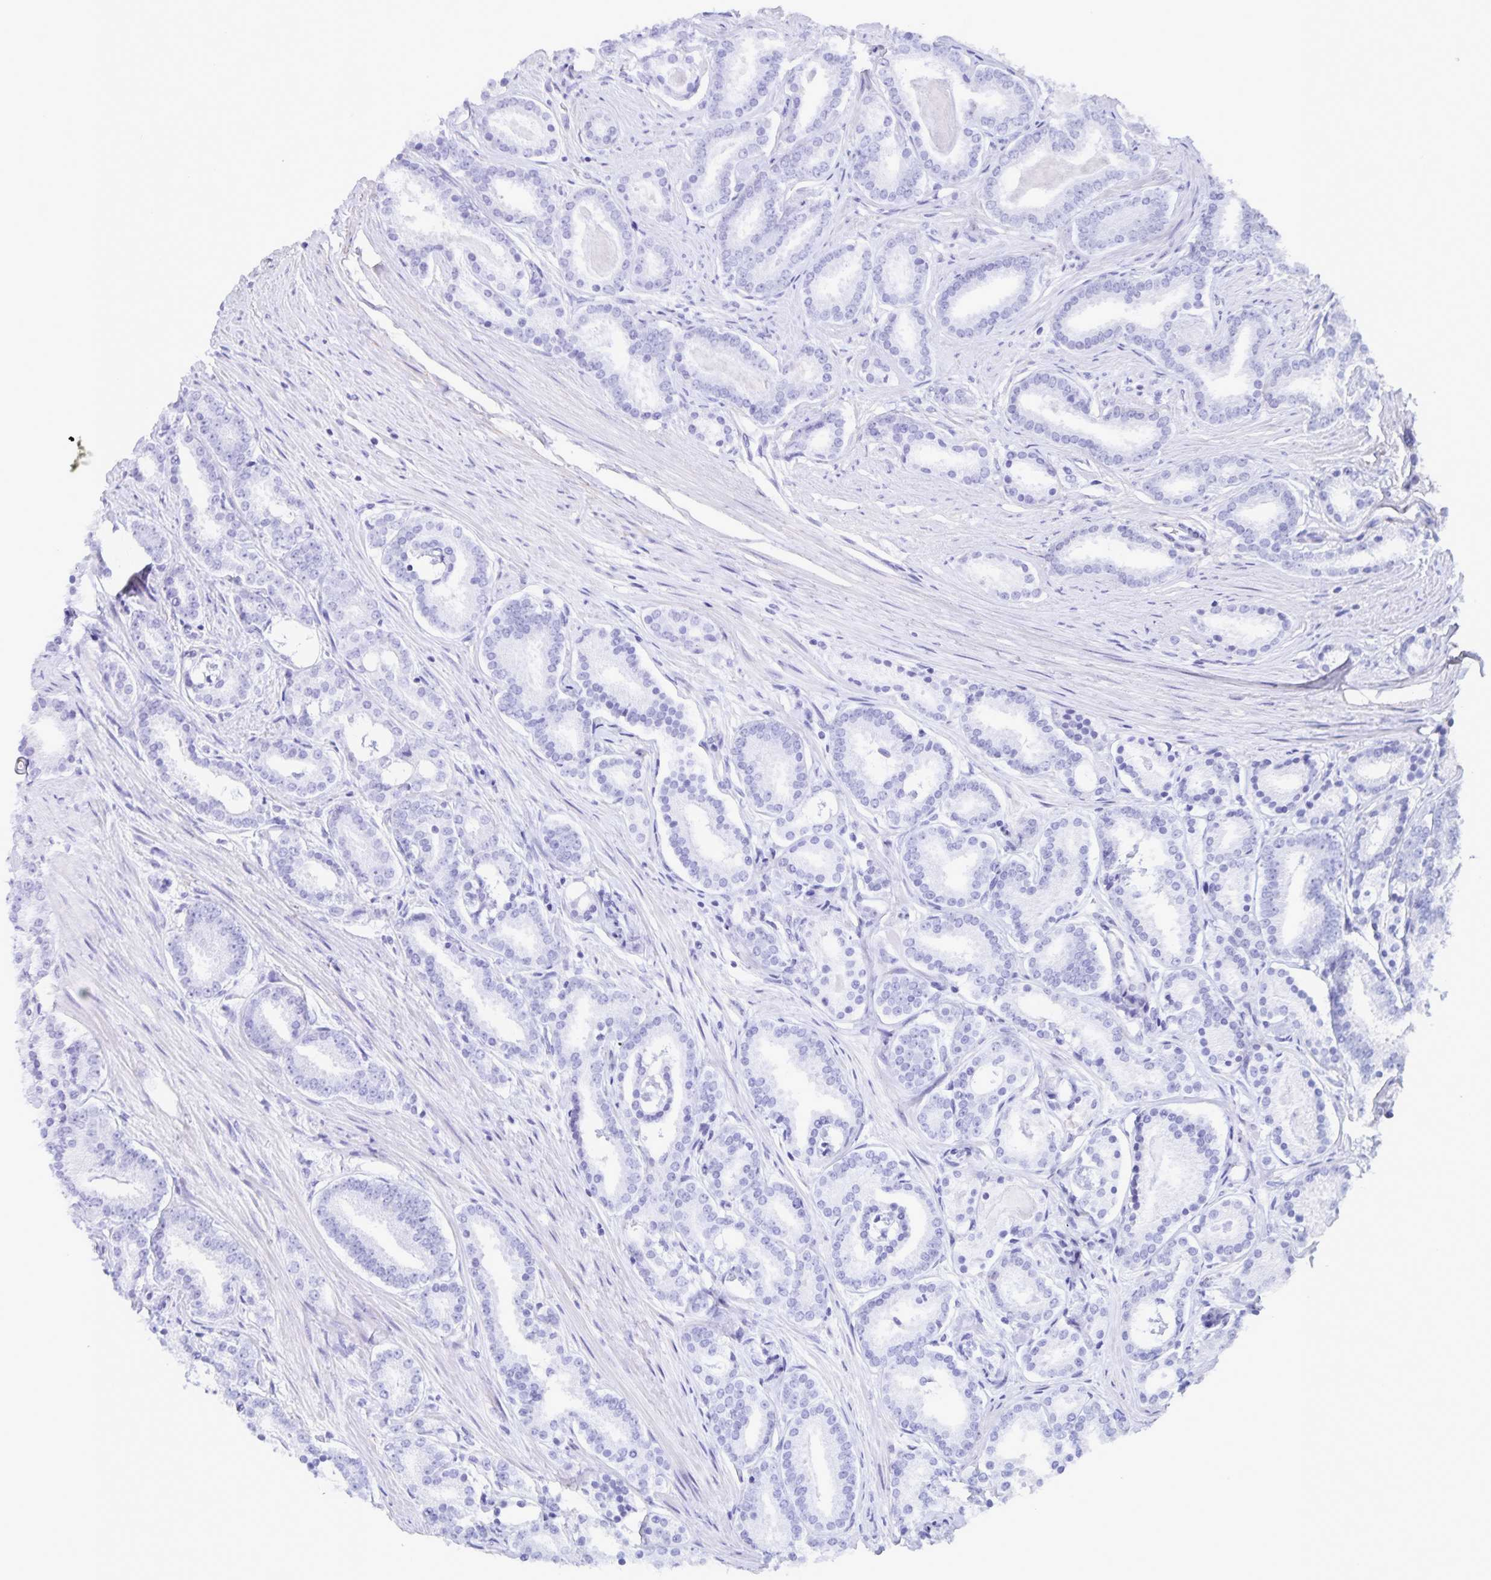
{"staining": {"intensity": "negative", "quantity": "none", "location": "none"}, "tissue": "prostate cancer", "cell_type": "Tumor cells", "image_type": "cancer", "snomed": [{"axis": "morphology", "description": "Adenocarcinoma, High grade"}, {"axis": "topography", "description": "Prostate"}], "caption": "The histopathology image reveals no significant expression in tumor cells of high-grade adenocarcinoma (prostate). (DAB IHC with hematoxylin counter stain).", "gene": "AQP4", "patient": {"sex": "male", "age": 63}}